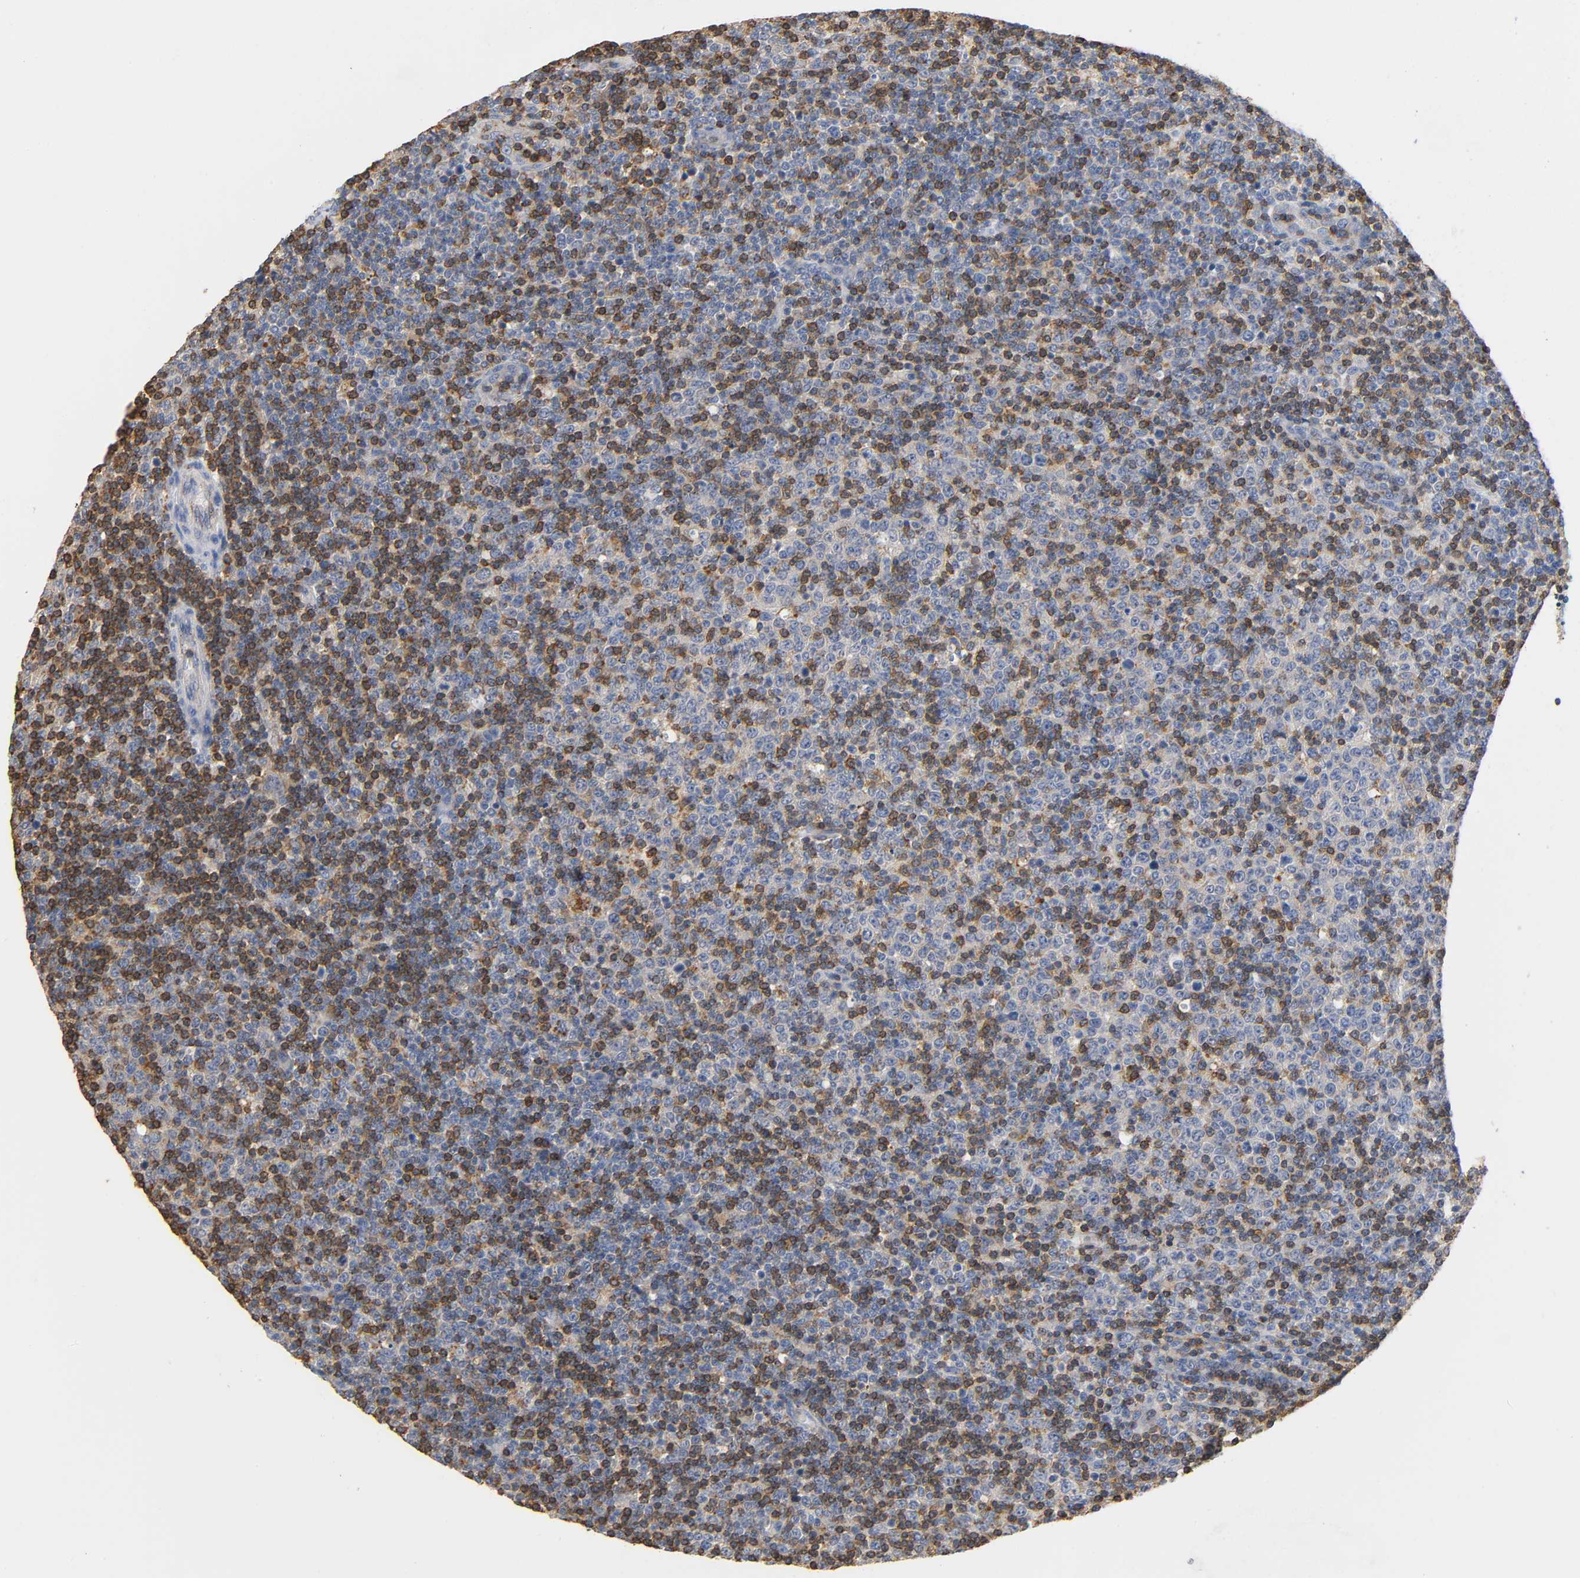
{"staining": {"intensity": "weak", "quantity": ">75%", "location": "cytoplasmic/membranous"}, "tissue": "lymphoma", "cell_type": "Tumor cells", "image_type": "cancer", "snomed": [{"axis": "morphology", "description": "Malignant lymphoma, non-Hodgkin's type, Low grade"}, {"axis": "topography", "description": "Lymph node"}], "caption": "Human low-grade malignant lymphoma, non-Hodgkin's type stained with a protein marker demonstrates weak staining in tumor cells.", "gene": "UCKL1", "patient": {"sex": "male", "age": 70}}